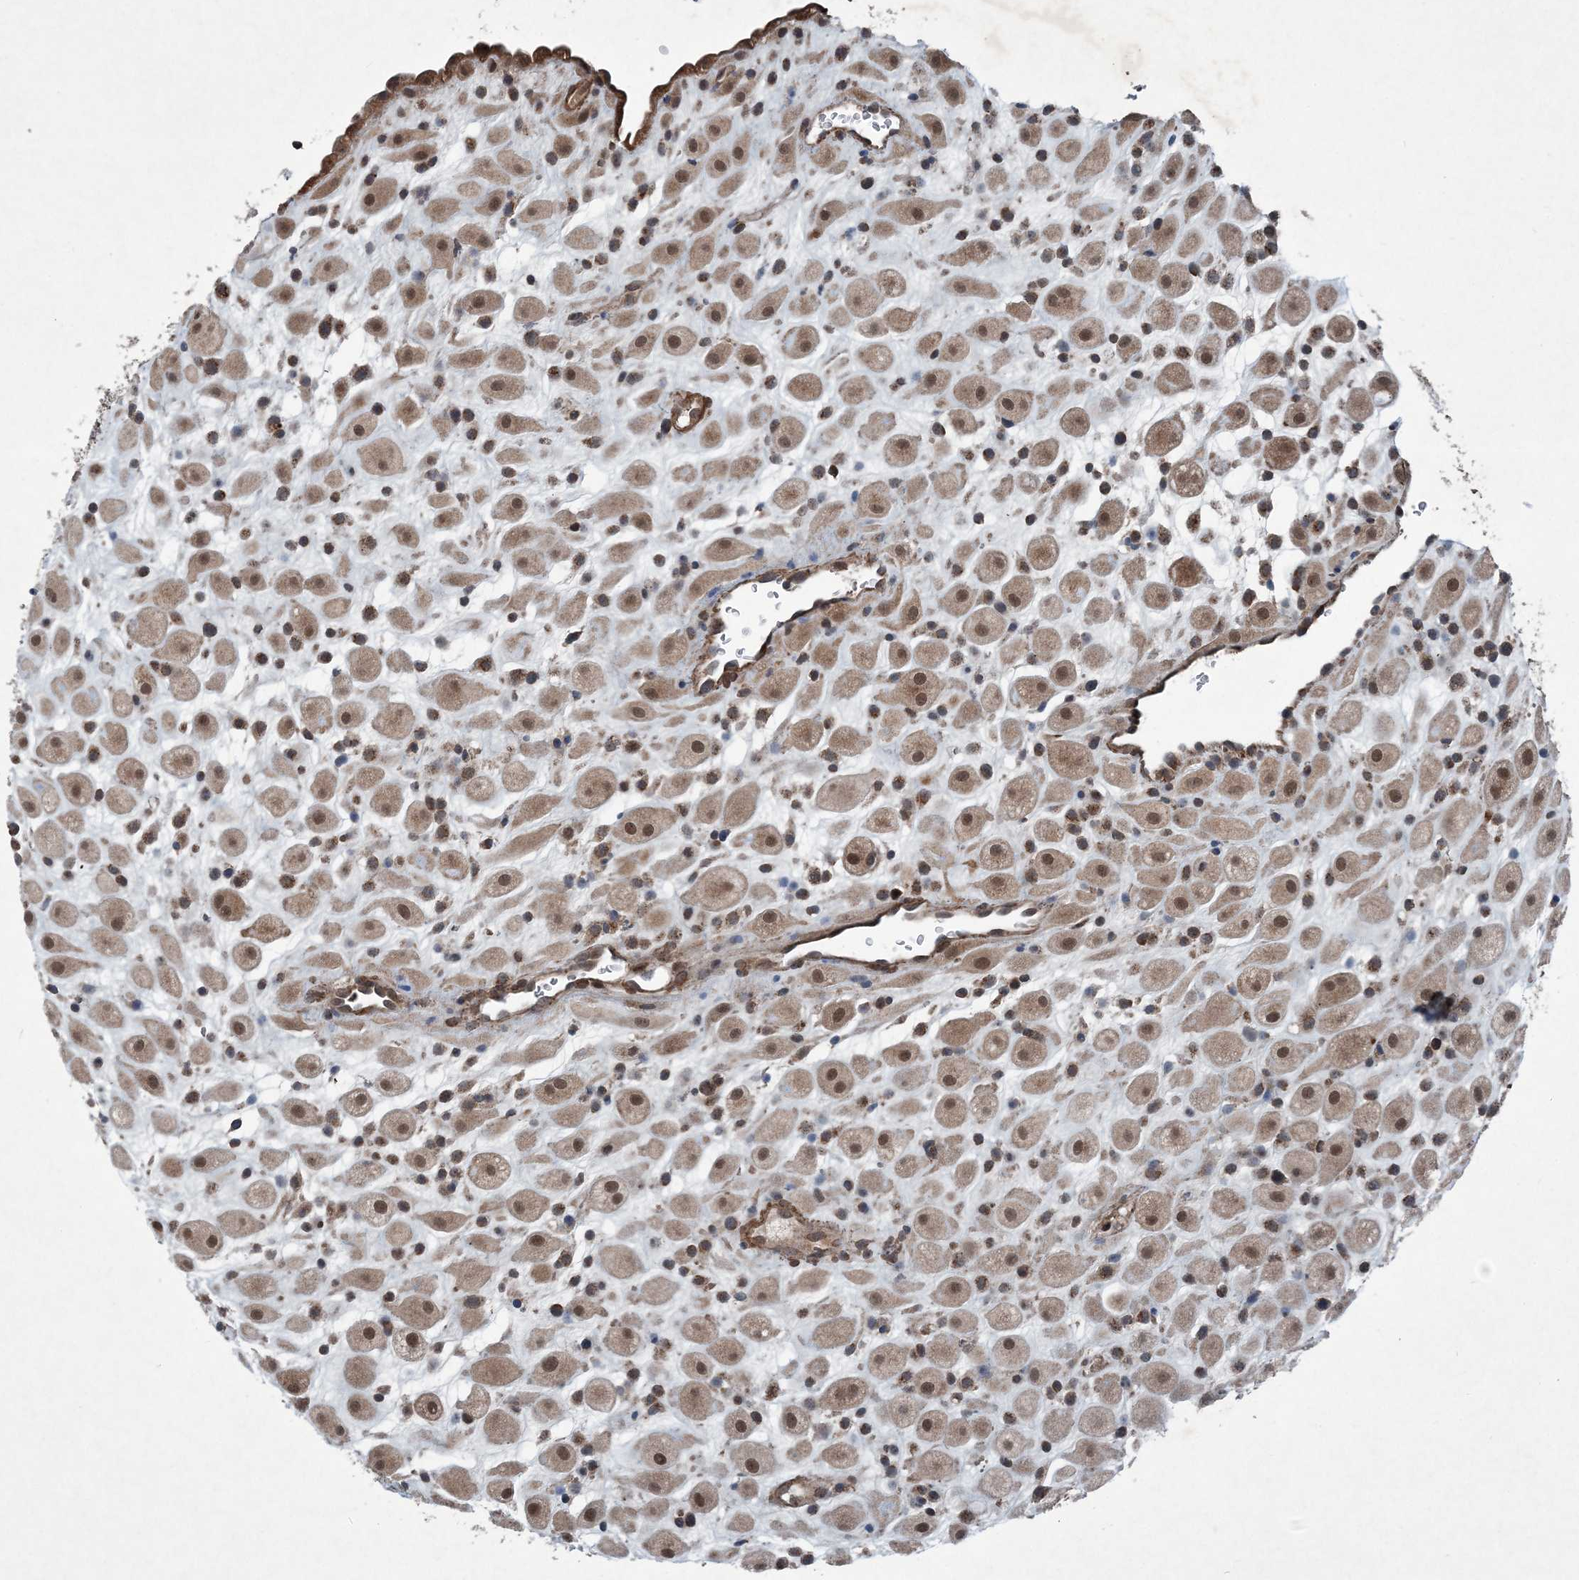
{"staining": {"intensity": "moderate", "quantity": ">75%", "location": "cytoplasmic/membranous,nuclear"}, "tissue": "placenta", "cell_type": "Decidual cells", "image_type": "normal", "snomed": [{"axis": "morphology", "description": "Normal tissue, NOS"}, {"axis": "topography", "description": "Placenta"}], "caption": "Normal placenta was stained to show a protein in brown. There is medium levels of moderate cytoplasmic/membranous,nuclear positivity in about >75% of decidual cells. The protein of interest is shown in brown color, while the nuclei are stained blue.", "gene": "NDUFA2", "patient": {"sex": "female", "age": 35}}